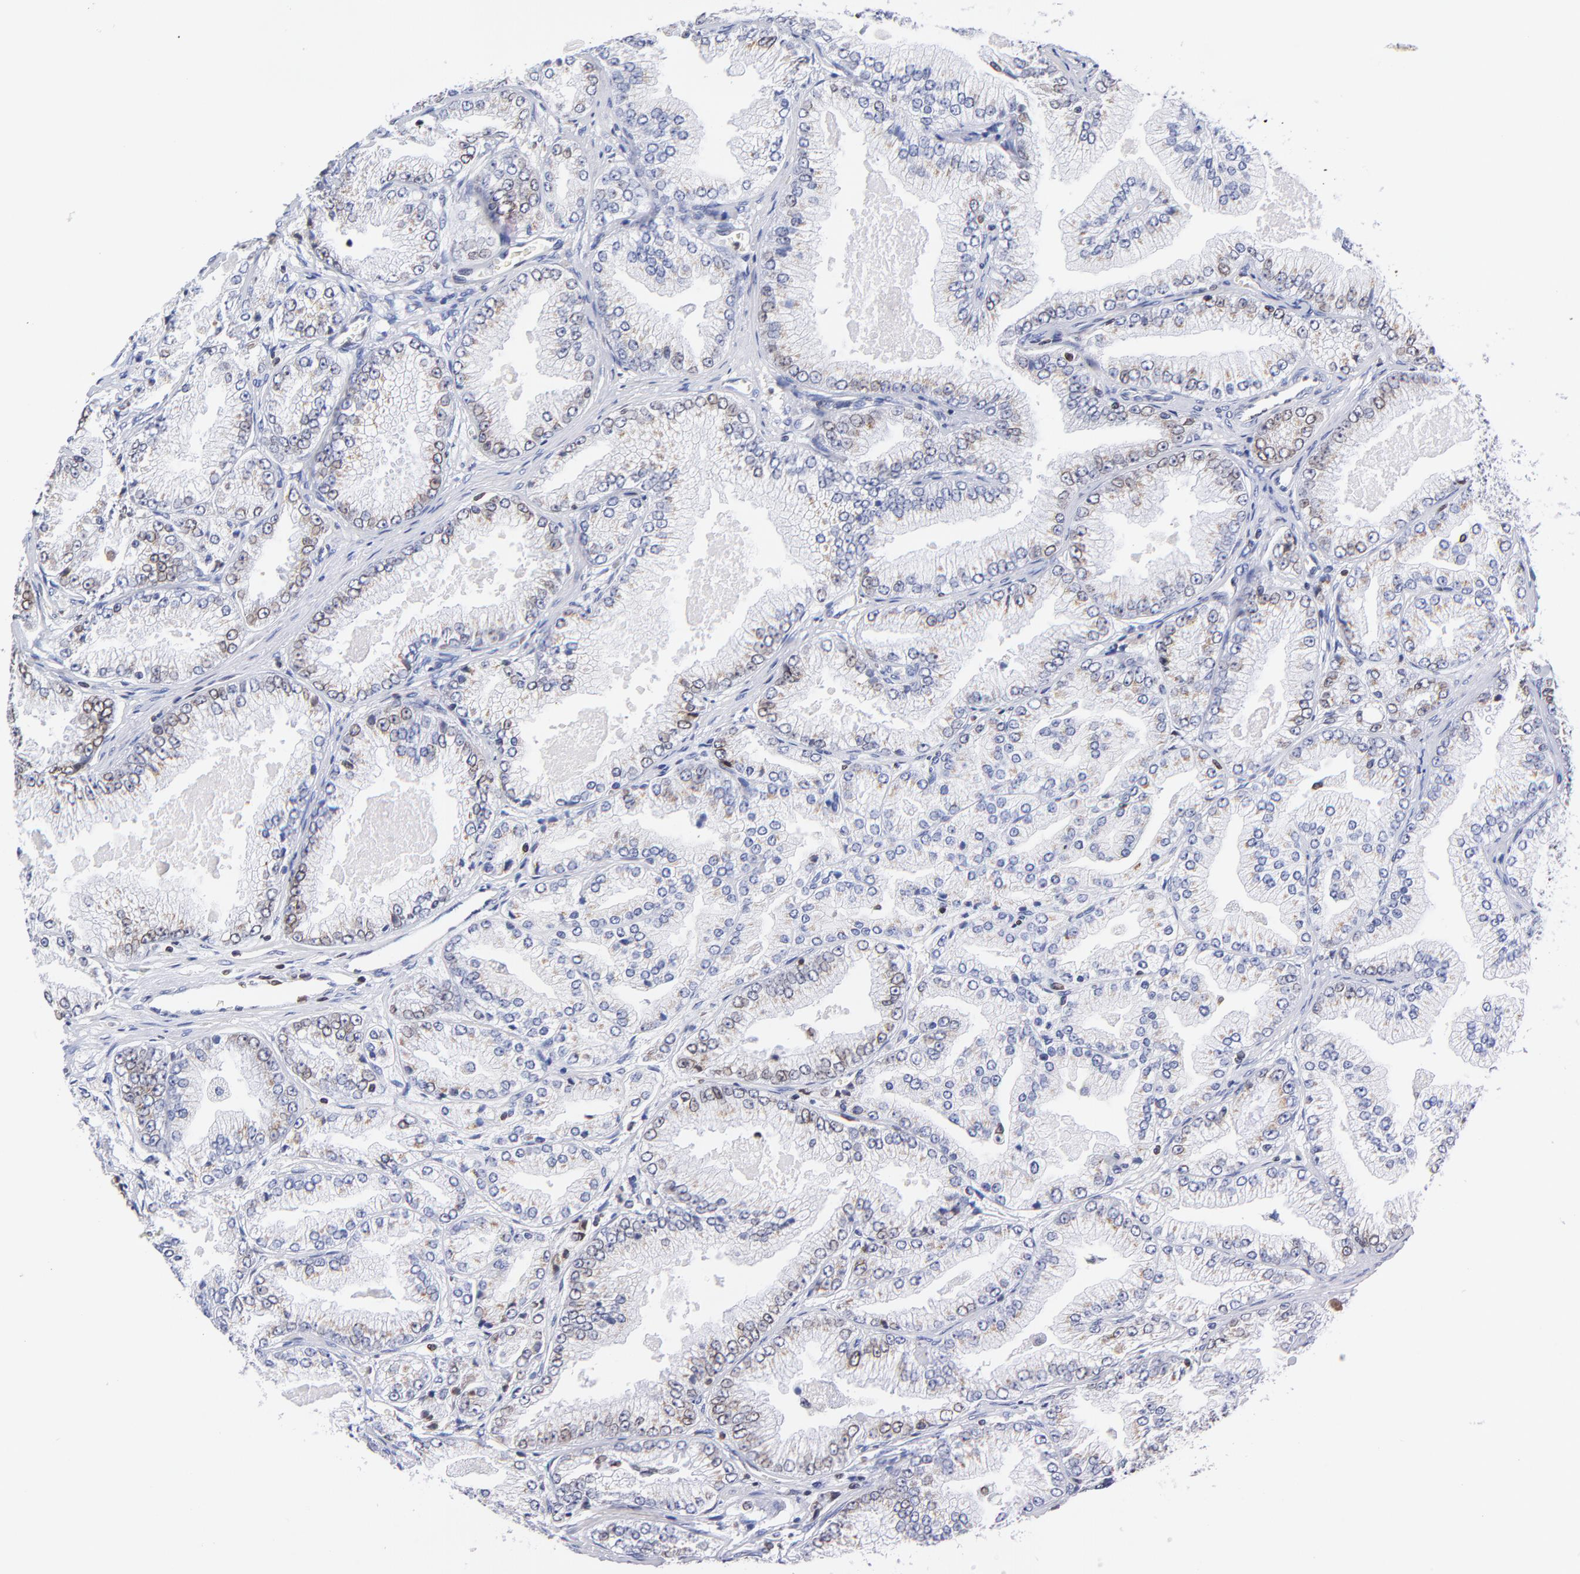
{"staining": {"intensity": "weak", "quantity": "25%-75%", "location": "cytoplasmic/membranous,nuclear"}, "tissue": "prostate cancer", "cell_type": "Tumor cells", "image_type": "cancer", "snomed": [{"axis": "morphology", "description": "Adenocarcinoma, High grade"}, {"axis": "topography", "description": "Prostate"}], "caption": "Tumor cells display weak cytoplasmic/membranous and nuclear staining in about 25%-75% of cells in prostate adenocarcinoma (high-grade).", "gene": "THAP7", "patient": {"sex": "male", "age": 61}}